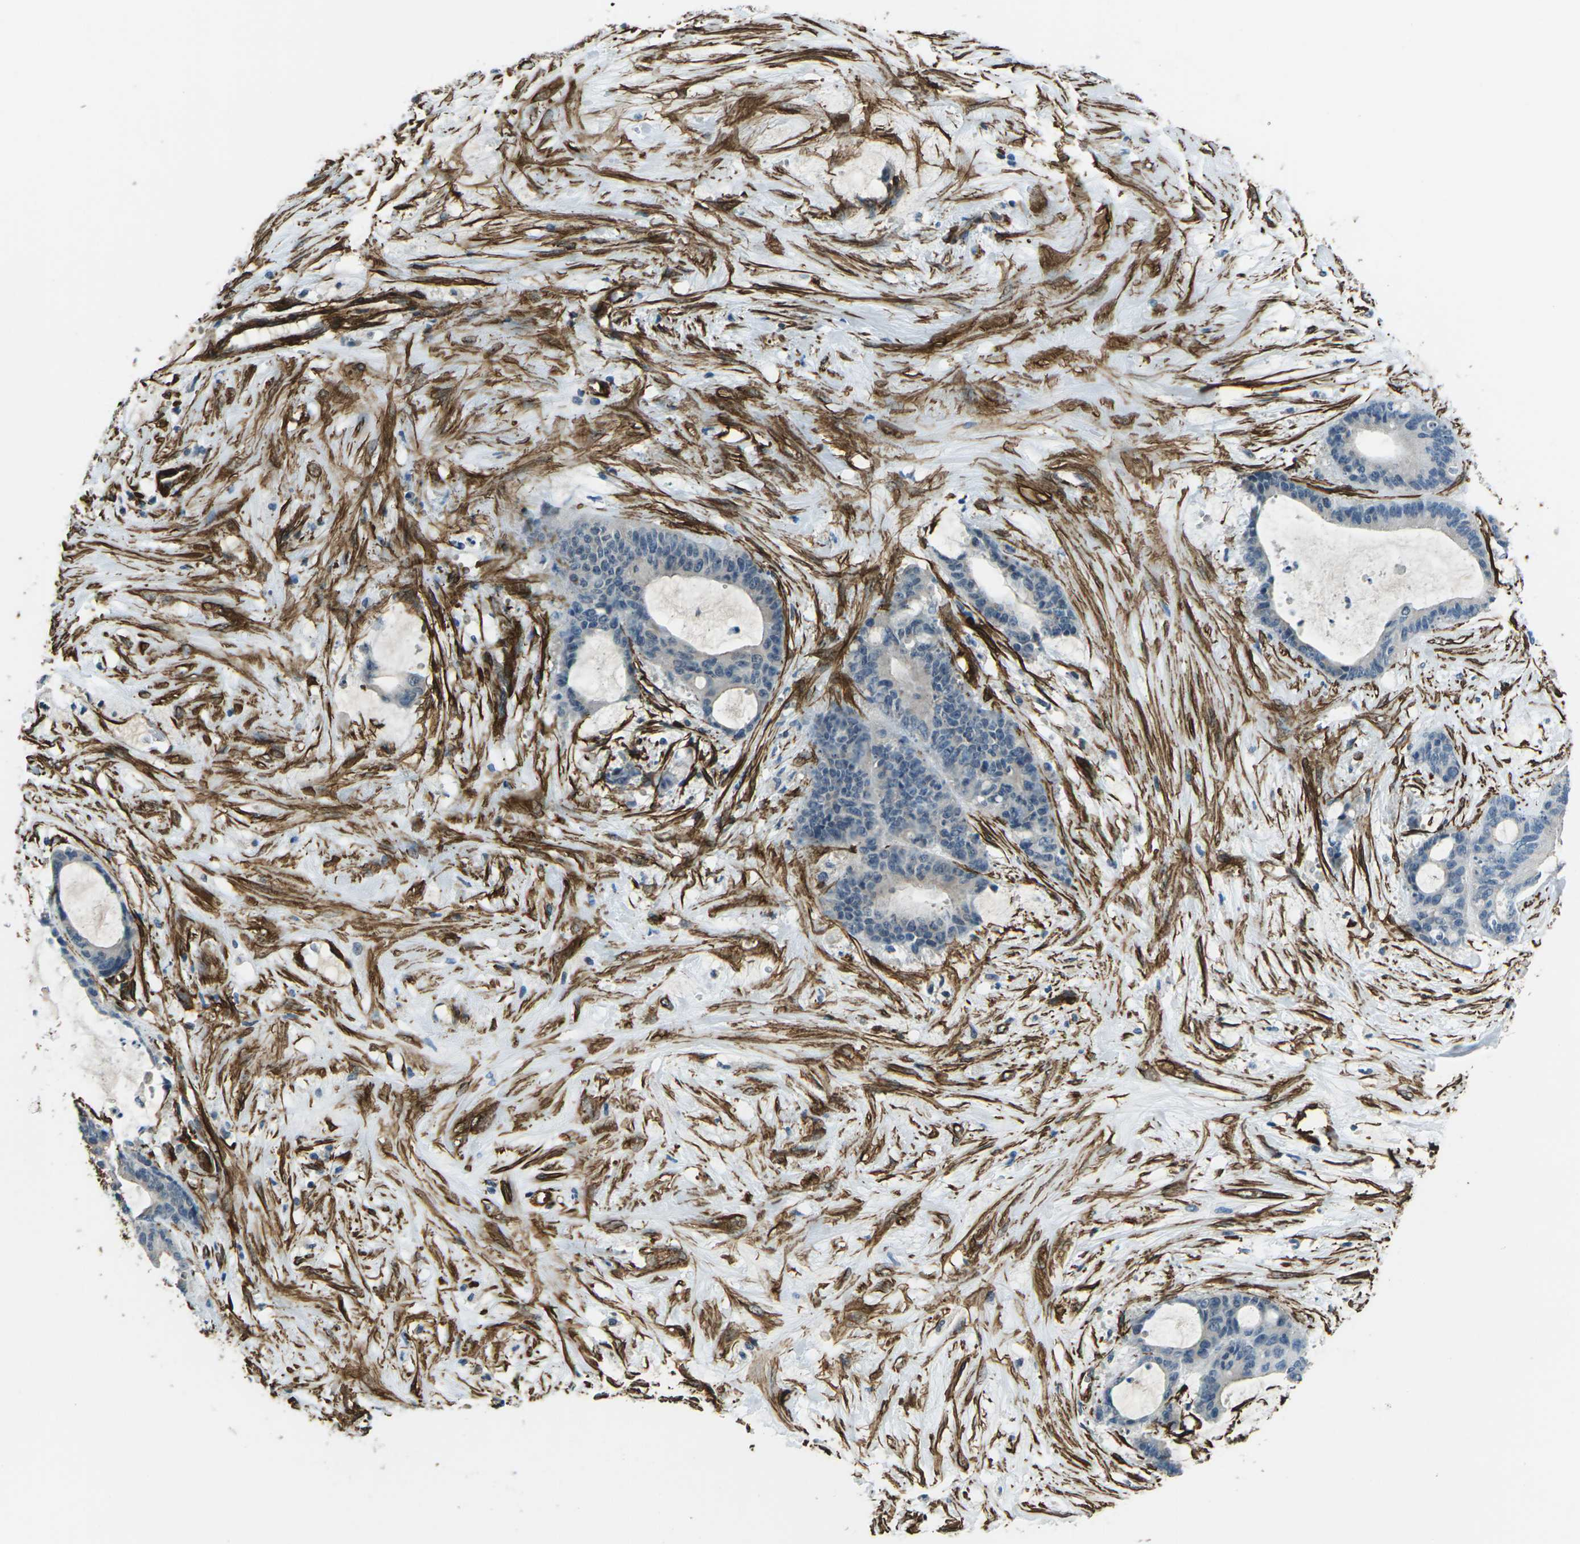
{"staining": {"intensity": "negative", "quantity": "none", "location": "none"}, "tissue": "liver cancer", "cell_type": "Tumor cells", "image_type": "cancer", "snomed": [{"axis": "morphology", "description": "Cholangiocarcinoma"}, {"axis": "topography", "description": "Liver"}], "caption": "Cholangiocarcinoma (liver) was stained to show a protein in brown. There is no significant staining in tumor cells.", "gene": "GRAMD1C", "patient": {"sex": "female", "age": 73}}